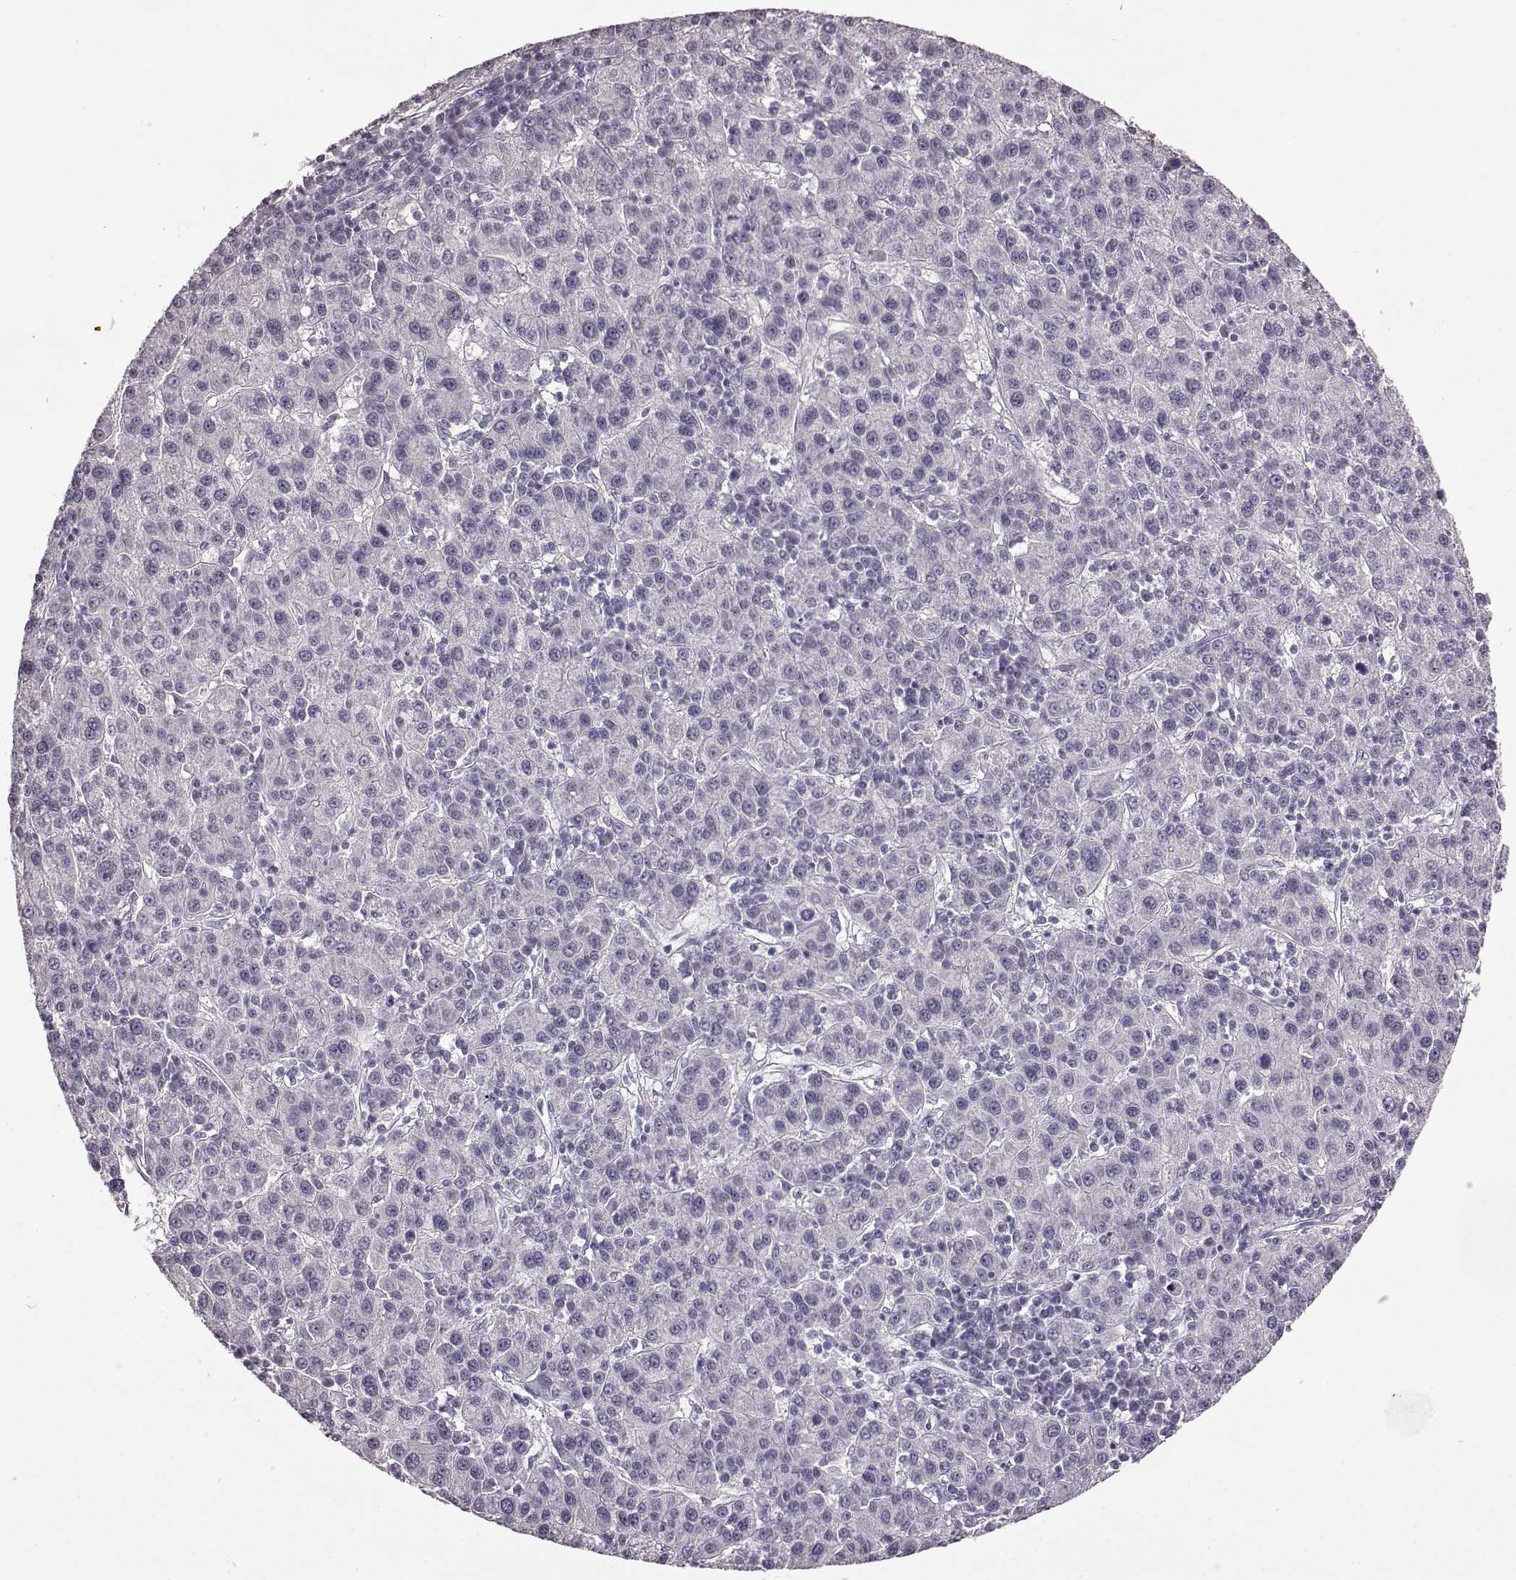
{"staining": {"intensity": "negative", "quantity": "none", "location": "none"}, "tissue": "liver cancer", "cell_type": "Tumor cells", "image_type": "cancer", "snomed": [{"axis": "morphology", "description": "Carcinoma, Hepatocellular, NOS"}, {"axis": "topography", "description": "Liver"}], "caption": "DAB (3,3'-diaminobenzidine) immunohistochemical staining of liver cancer reveals no significant expression in tumor cells. (Stains: DAB (3,3'-diaminobenzidine) immunohistochemistry (IHC) with hematoxylin counter stain, Microscopy: brightfield microscopy at high magnification).", "gene": "AIPL1", "patient": {"sex": "female", "age": 60}}